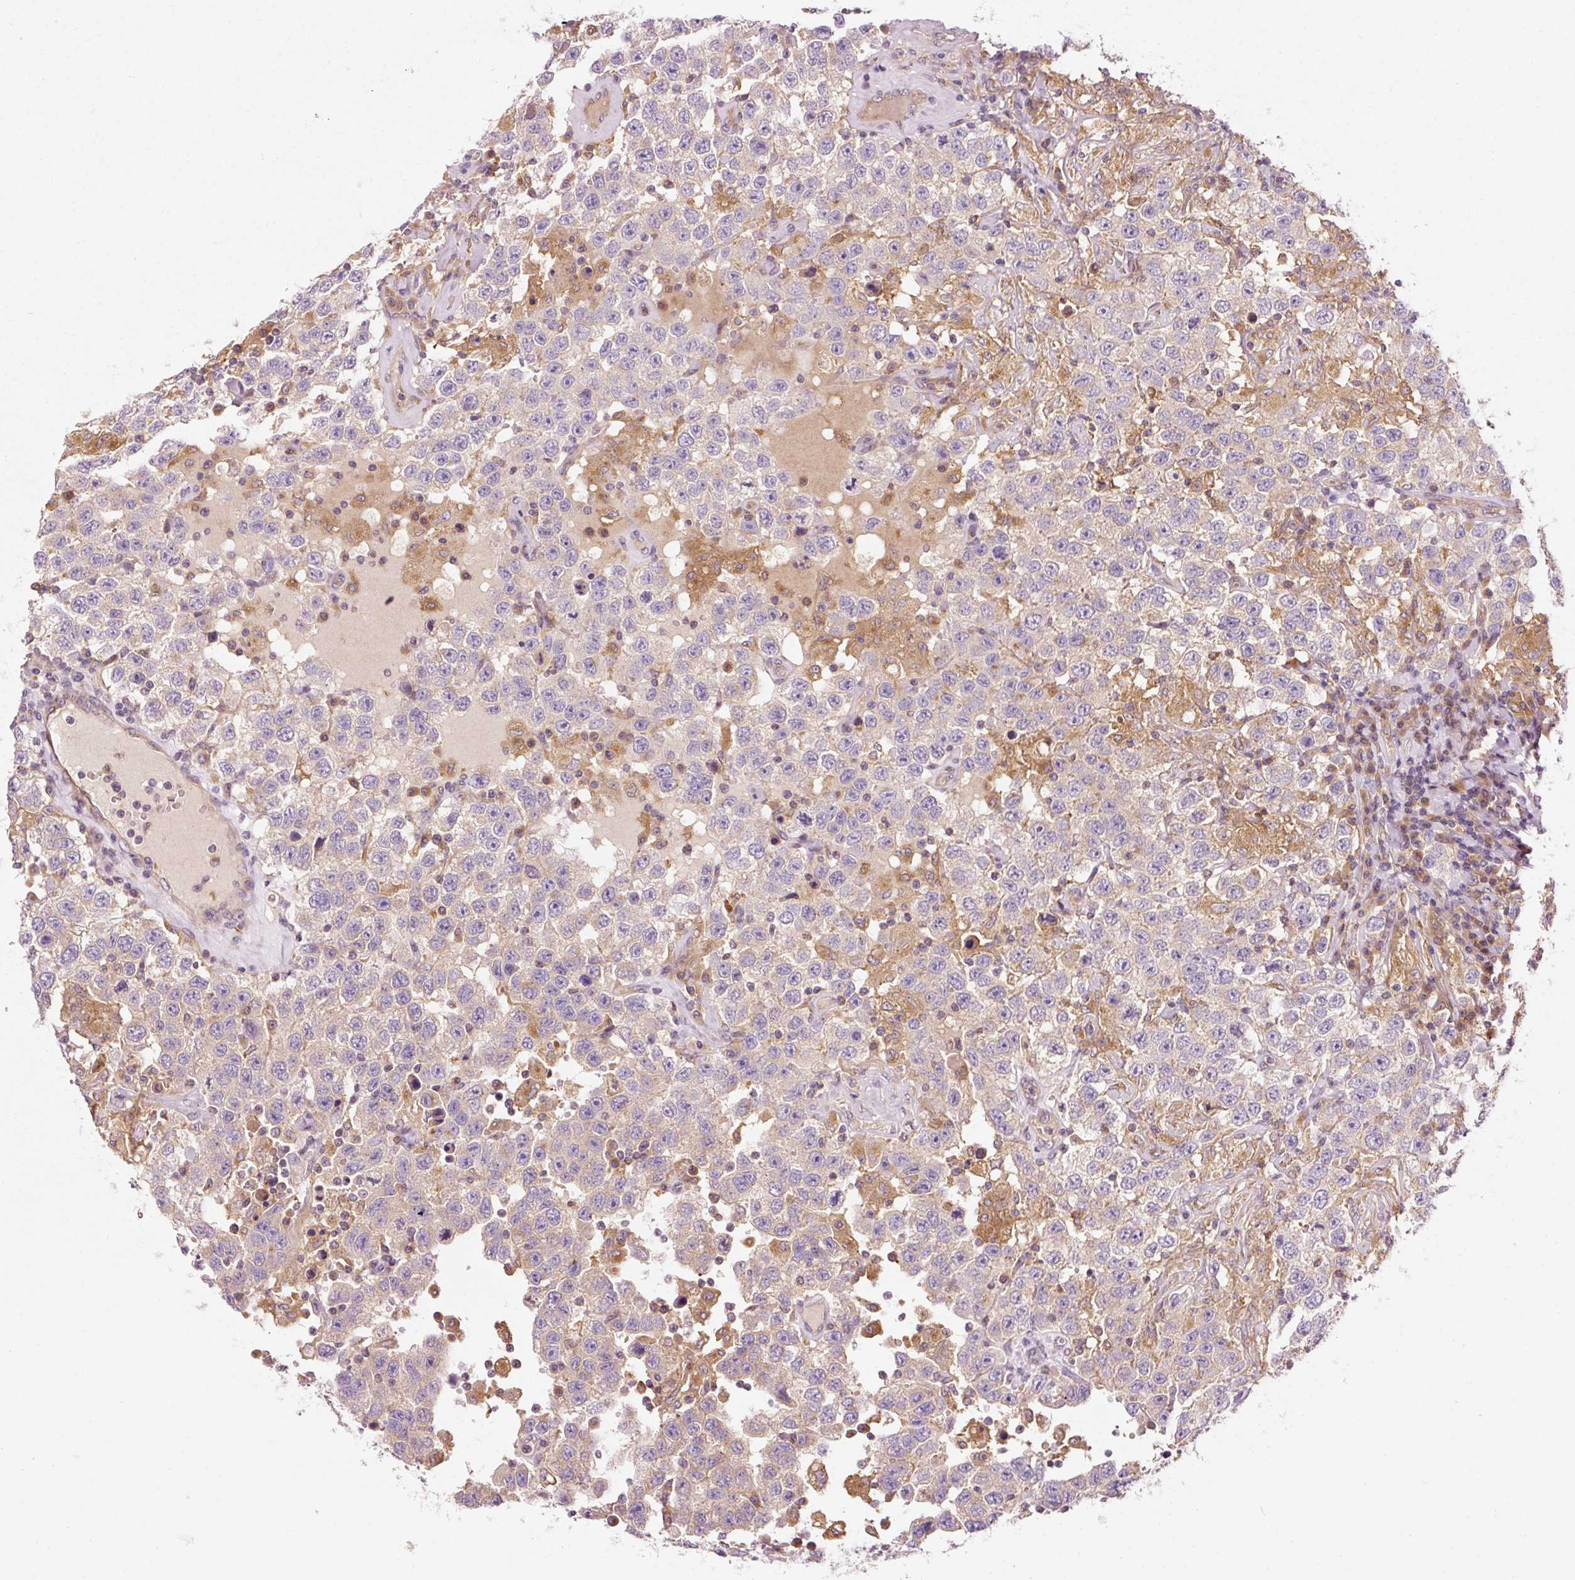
{"staining": {"intensity": "negative", "quantity": "none", "location": "none"}, "tissue": "testis cancer", "cell_type": "Tumor cells", "image_type": "cancer", "snomed": [{"axis": "morphology", "description": "Seminoma, NOS"}, {"axis": "topography", "description": "Testis"}], "caption": "Human testis cancer (seminoma) stained for a protein using immunohistochemistry displays no positivity in tumor cells.", "gene": "NAPA", "patient": {"sex": "male", "age": 41}}